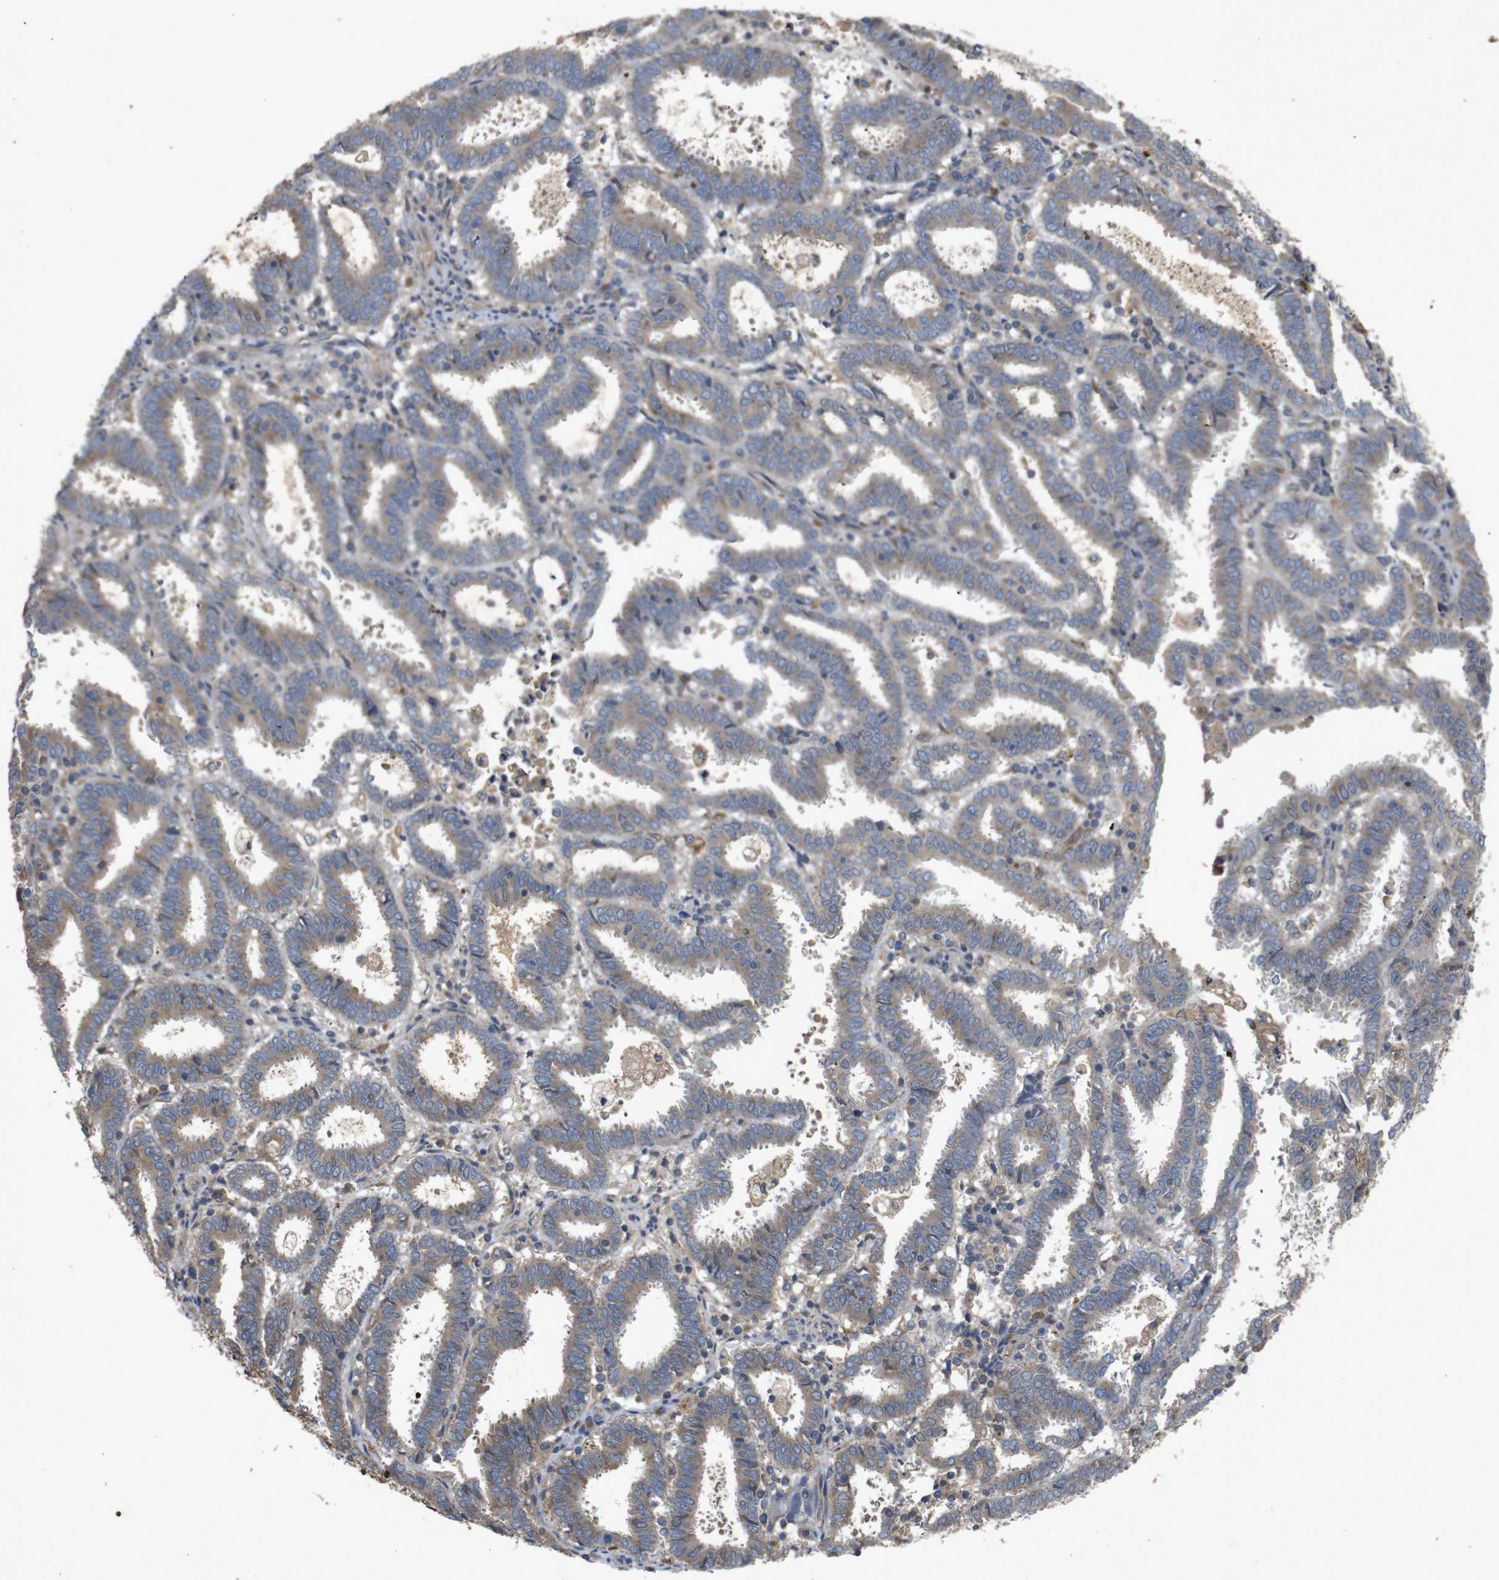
{"staining": {"intensity": "moderate", "quantity": ">75%", "location": "cytoplasmic/membranous"}, "tissue": "endometrial cancer", "cell_type": "Tumor cells", "image_type": "cancer", "snomed": [{"axis": "morphology", "description": "Adenocarcinoma, NOS"}, {"axis": "topography", "description": "Uterus"}], "caption": "This is a micrograph of IHC staining of endometrial adenocarcinoma, which shows moderate positivity in the cytoplasmic/membranous of tumor cells.", "gene": "PTPN1", "patient": {"sex": "female", "age": 83}}